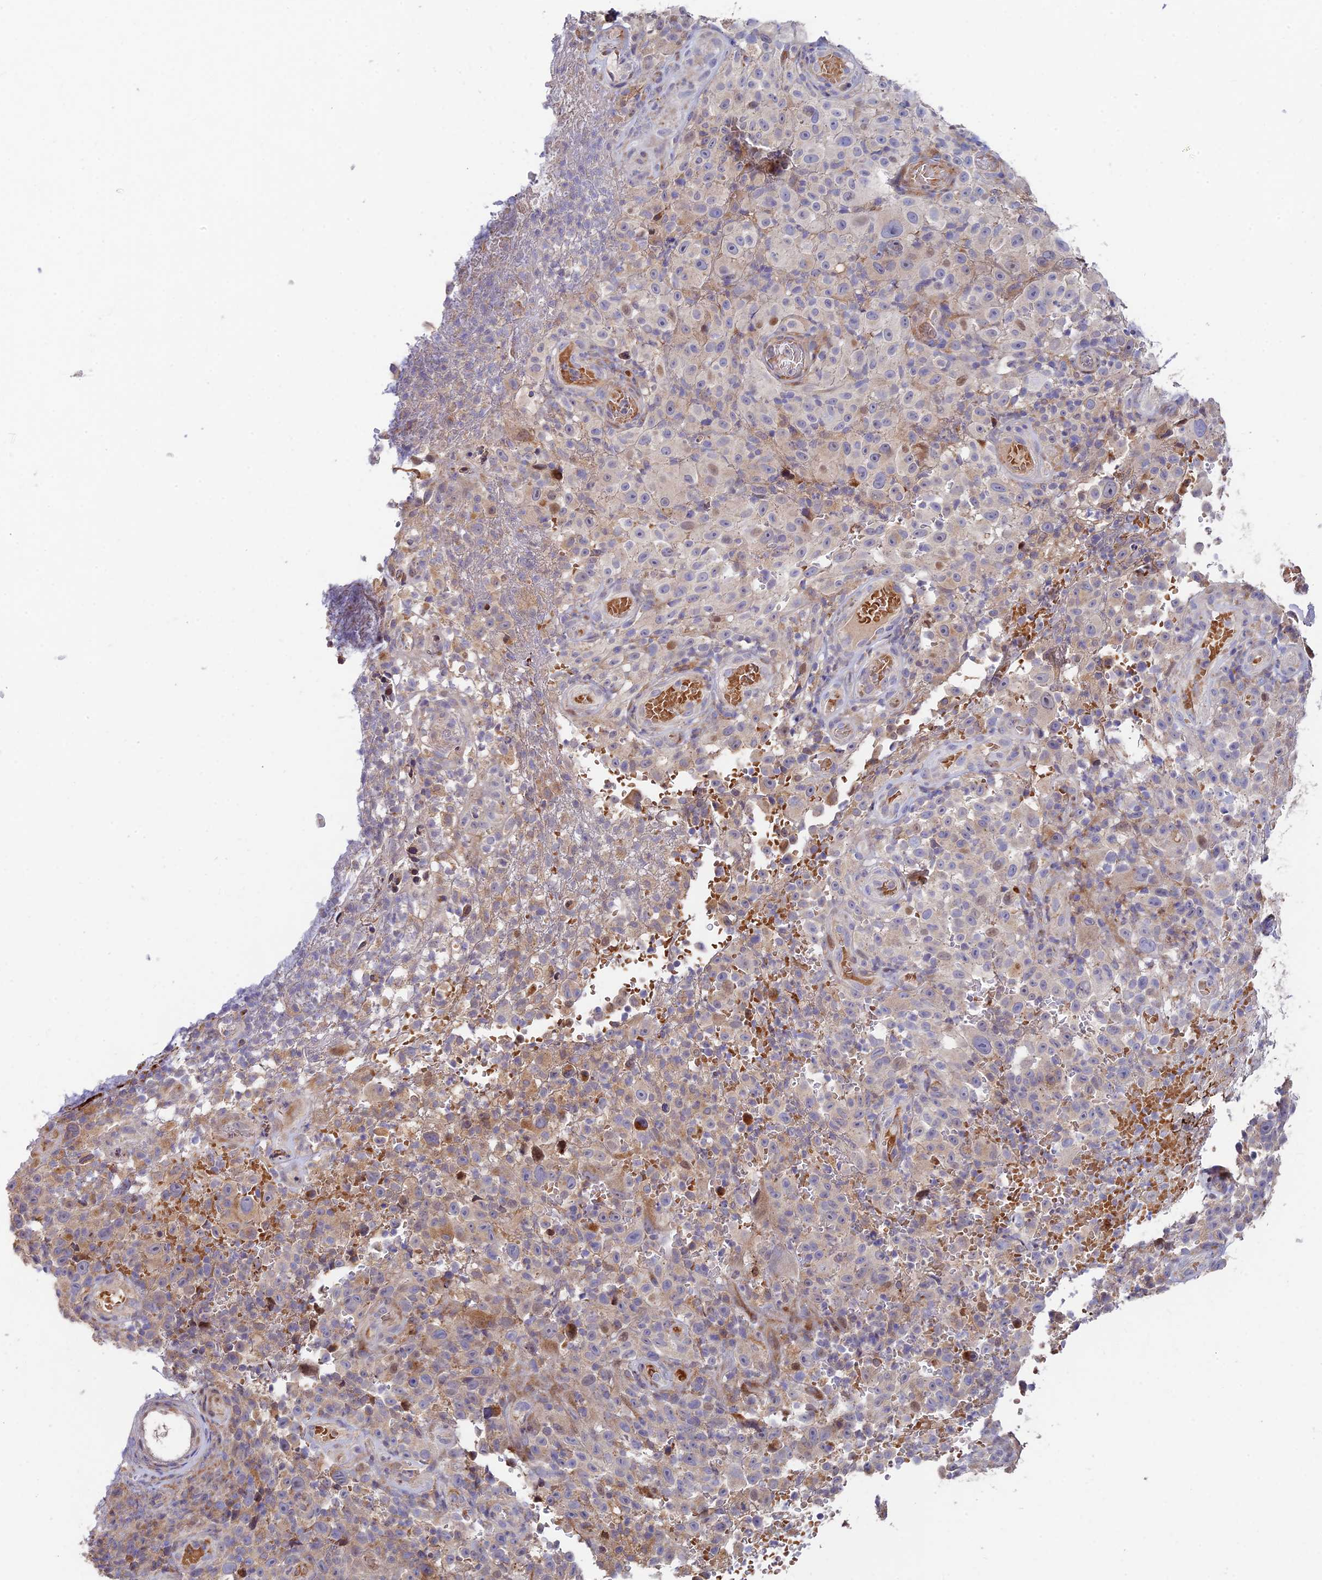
{"staining": {"intensity": "moderate", "quantity": "<25%", "location": "cytoplasmic/membranous"}, "tissue": "melanoma", "cell_type": "Tumor cells", "image_type": "cancer", "snomed": [{"axis": "morphology", "description": "Malignant melanoma, NOS"}, {"axis": "topography", "description": "Skin"}], "caption": "Melanoma stained with IHC demonstrates moderate cytoplasmic/membranous positivity in about <25% of tumor cells. The protein is stained brown, and the nuclei are stained in blue (DAB IHC with brightfield microscopy, high magnification).", "gene": "FUOM", "patient": {"sex": "female", "age": 82}}